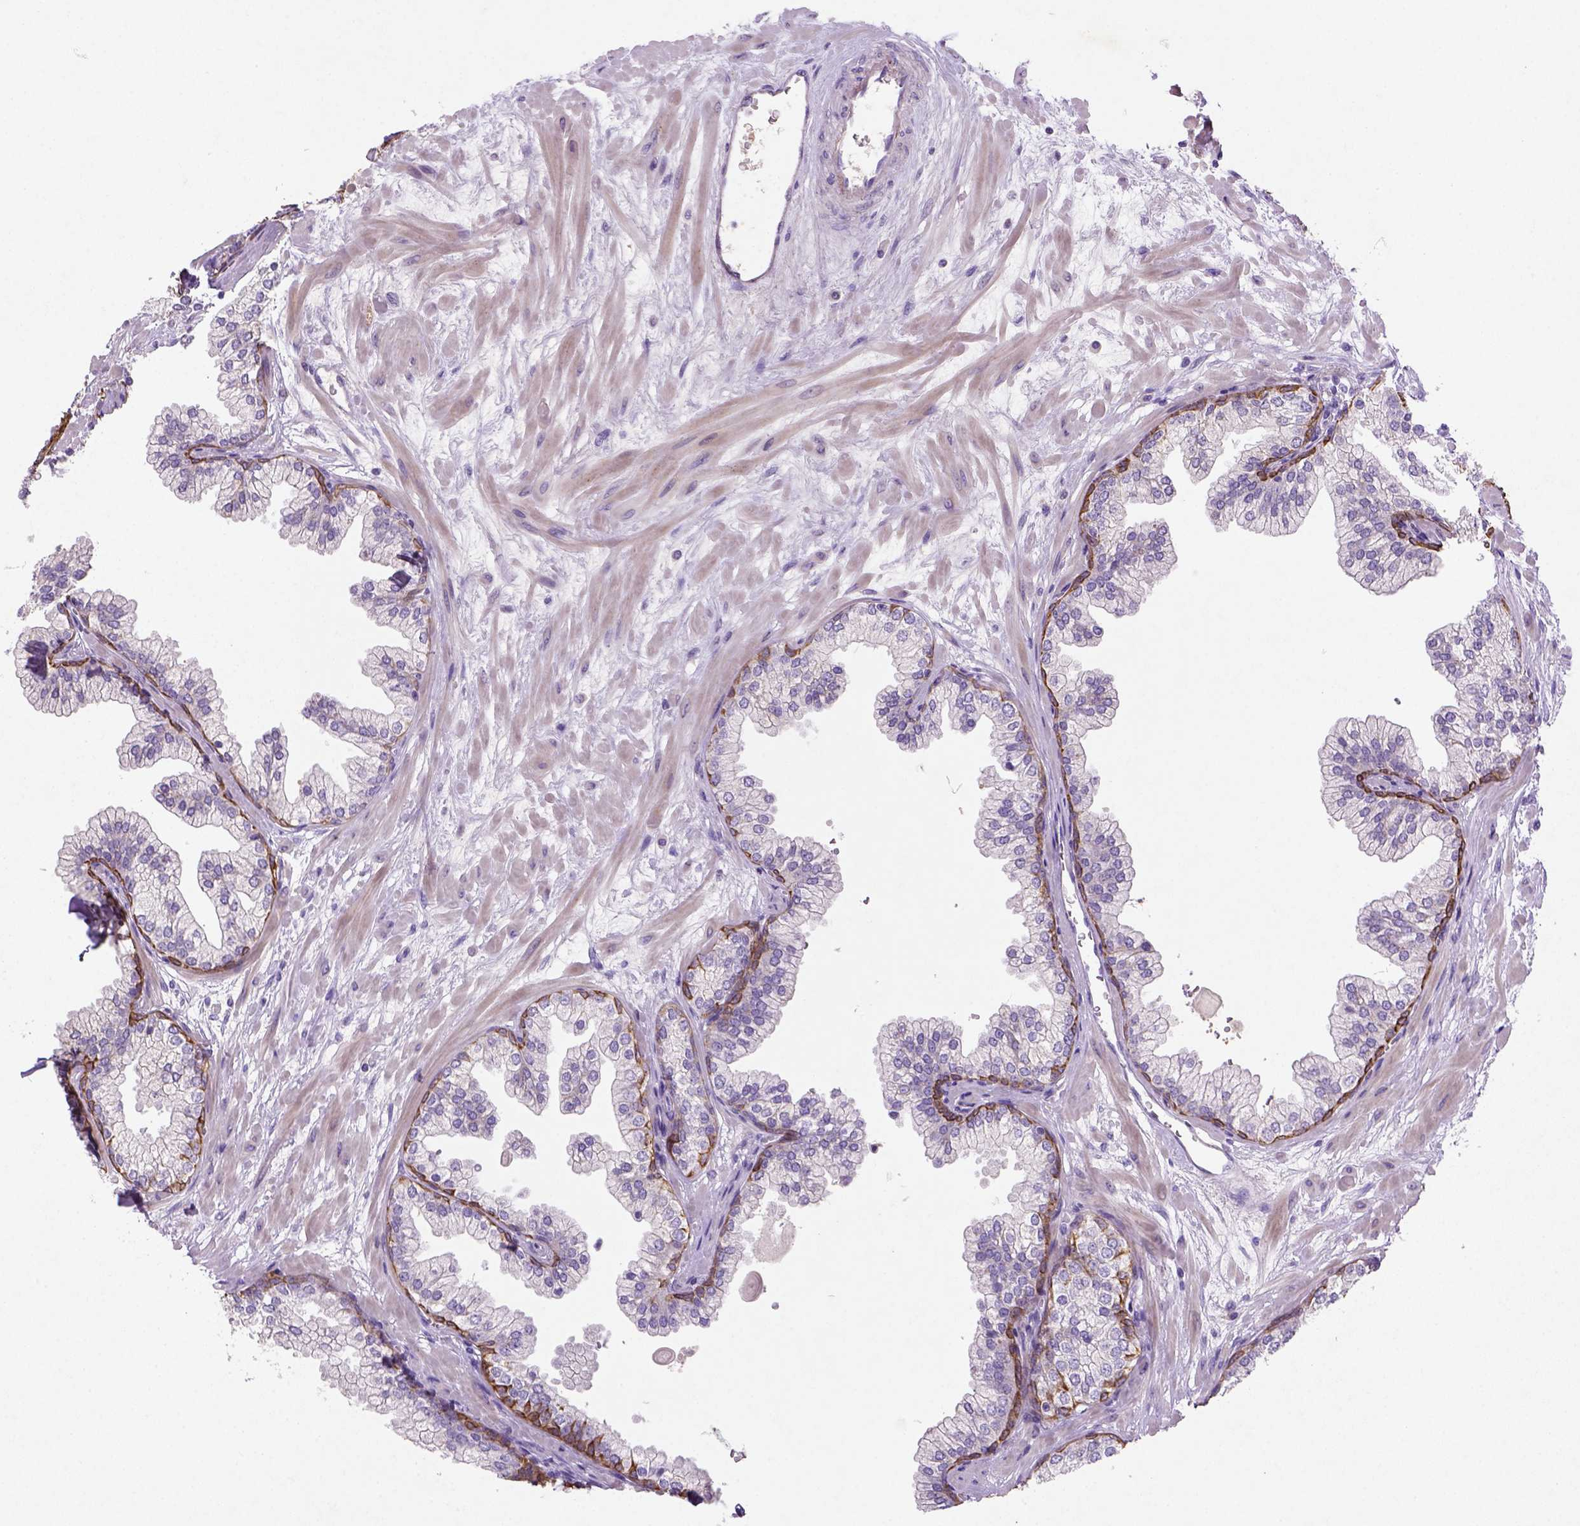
{"staining": {"intensity": "strong", "quantity": "<25%", "location": "cytoplasmic/membranous"}, "tissue": "prostate", "cell_type": "Glandular cells", "image_type": "normal", "snomed": [{"axis": "morphology", "description": "Normal tissue, NOS"}, {"axis": "topography", "description": "Prostate"}, {"axis": "topography", "description": "Peripheral nerve tissue"}], "caption": "IHC of benign prostate demonstrates medium levels of strong cytoplasmic/membranous positivity in approximately <25% of glandular cells. (Brightfield microscopy of DAB IHC at high magnification).", "gene": "NUDT2", "patient": {"sex": "male", "age": 61}}